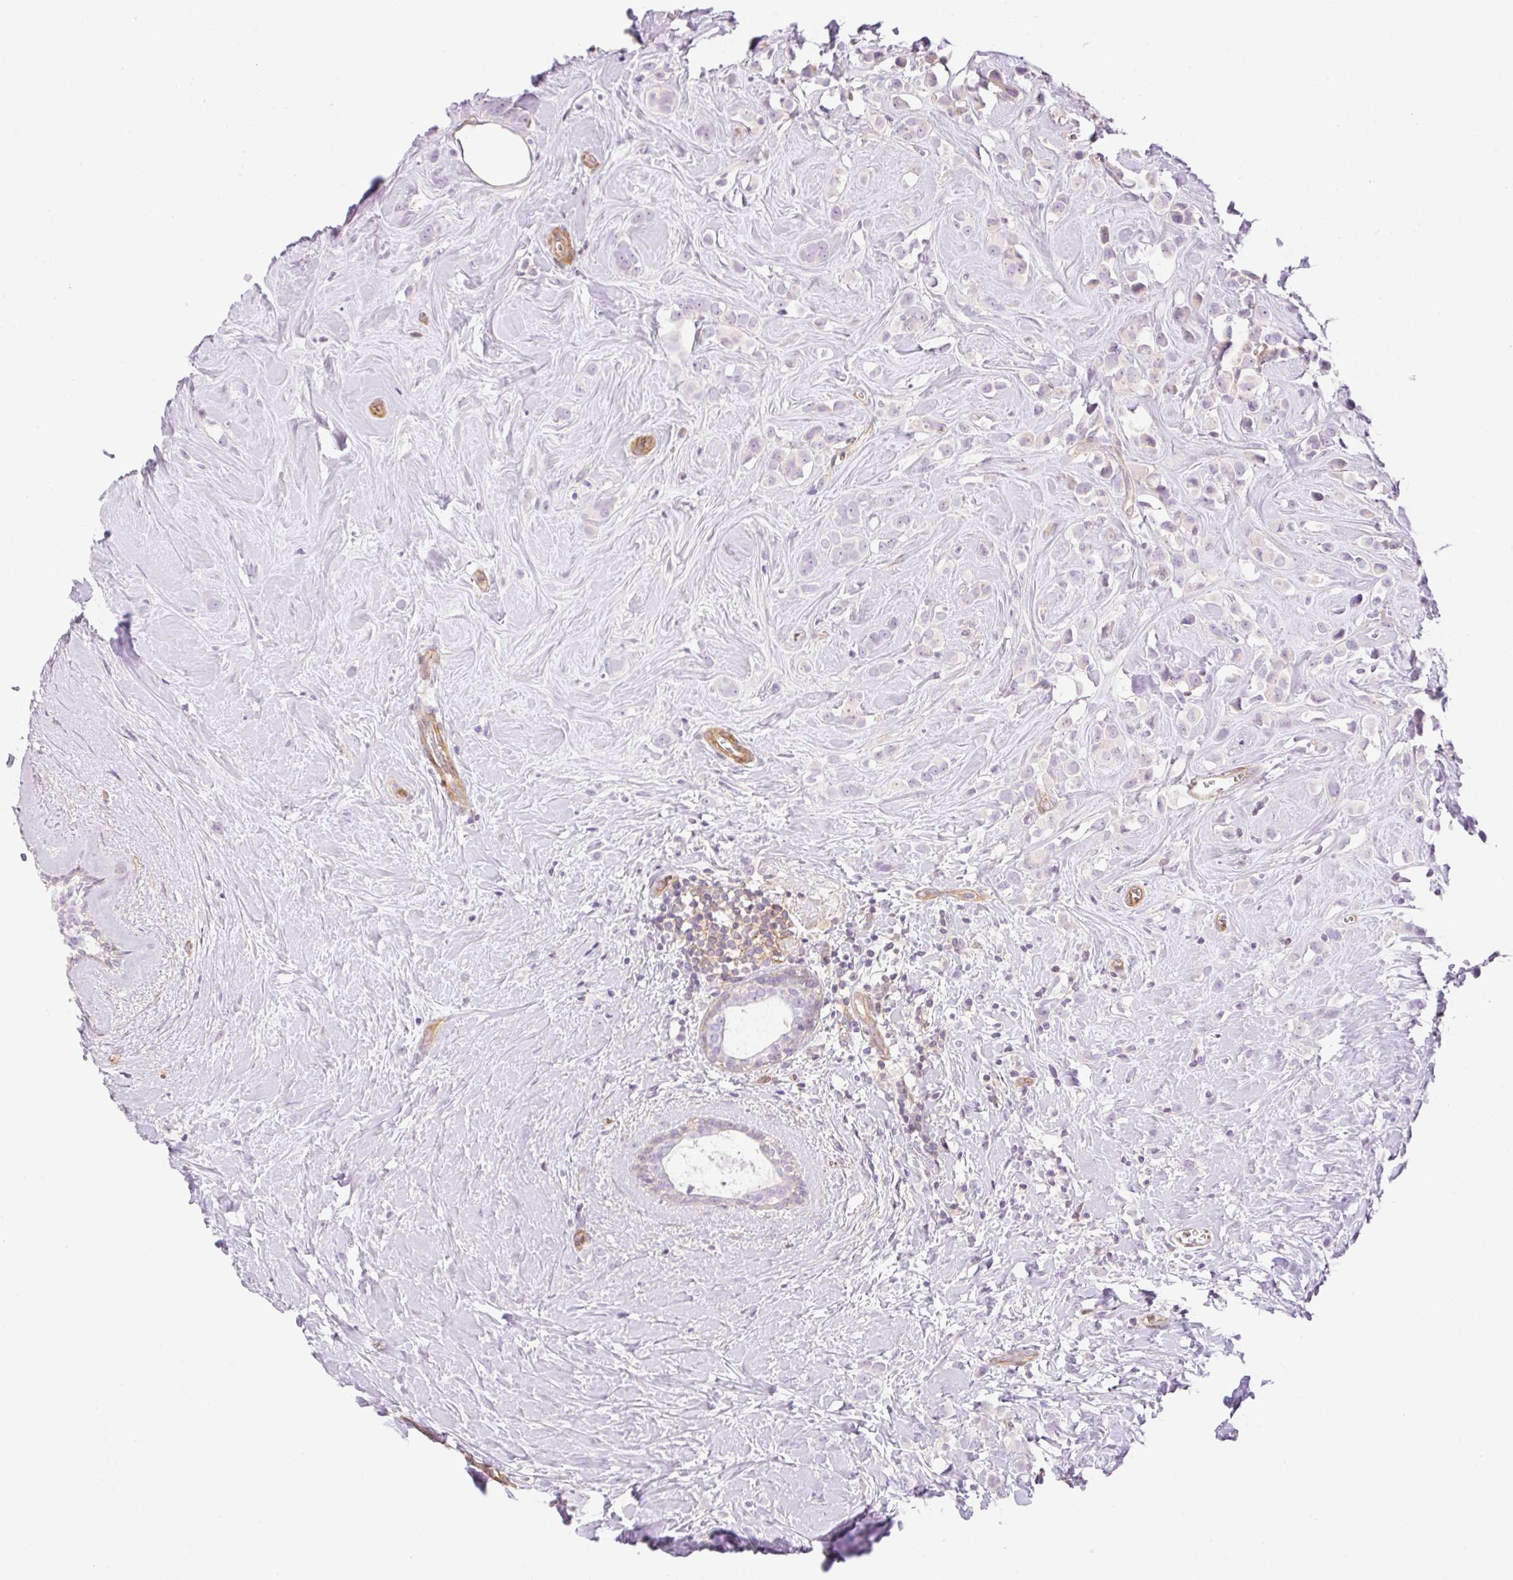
{"staining": {"intensity": "negative", "quantity": "none", "location": "none"}, "tissue": "breast cancer", "cell_type": "Tumor cells", "image_type": "cancer", "snomed": [{"axis": "morphology", "description": "Duct carcinoma"}, {"axis": "topography", "description": "Breast"}], "caption": "Immunohistochemical staining of breast cancer demonstrates no significant expression in tumor cells. The staining was performed using DAB to visualize the protein expression in brown, while the nuclei were stained in blue with hematoxylin (Magnification: 20x).", "gene": "EHD3", "patient": {"sex": "female", "age": 80}}